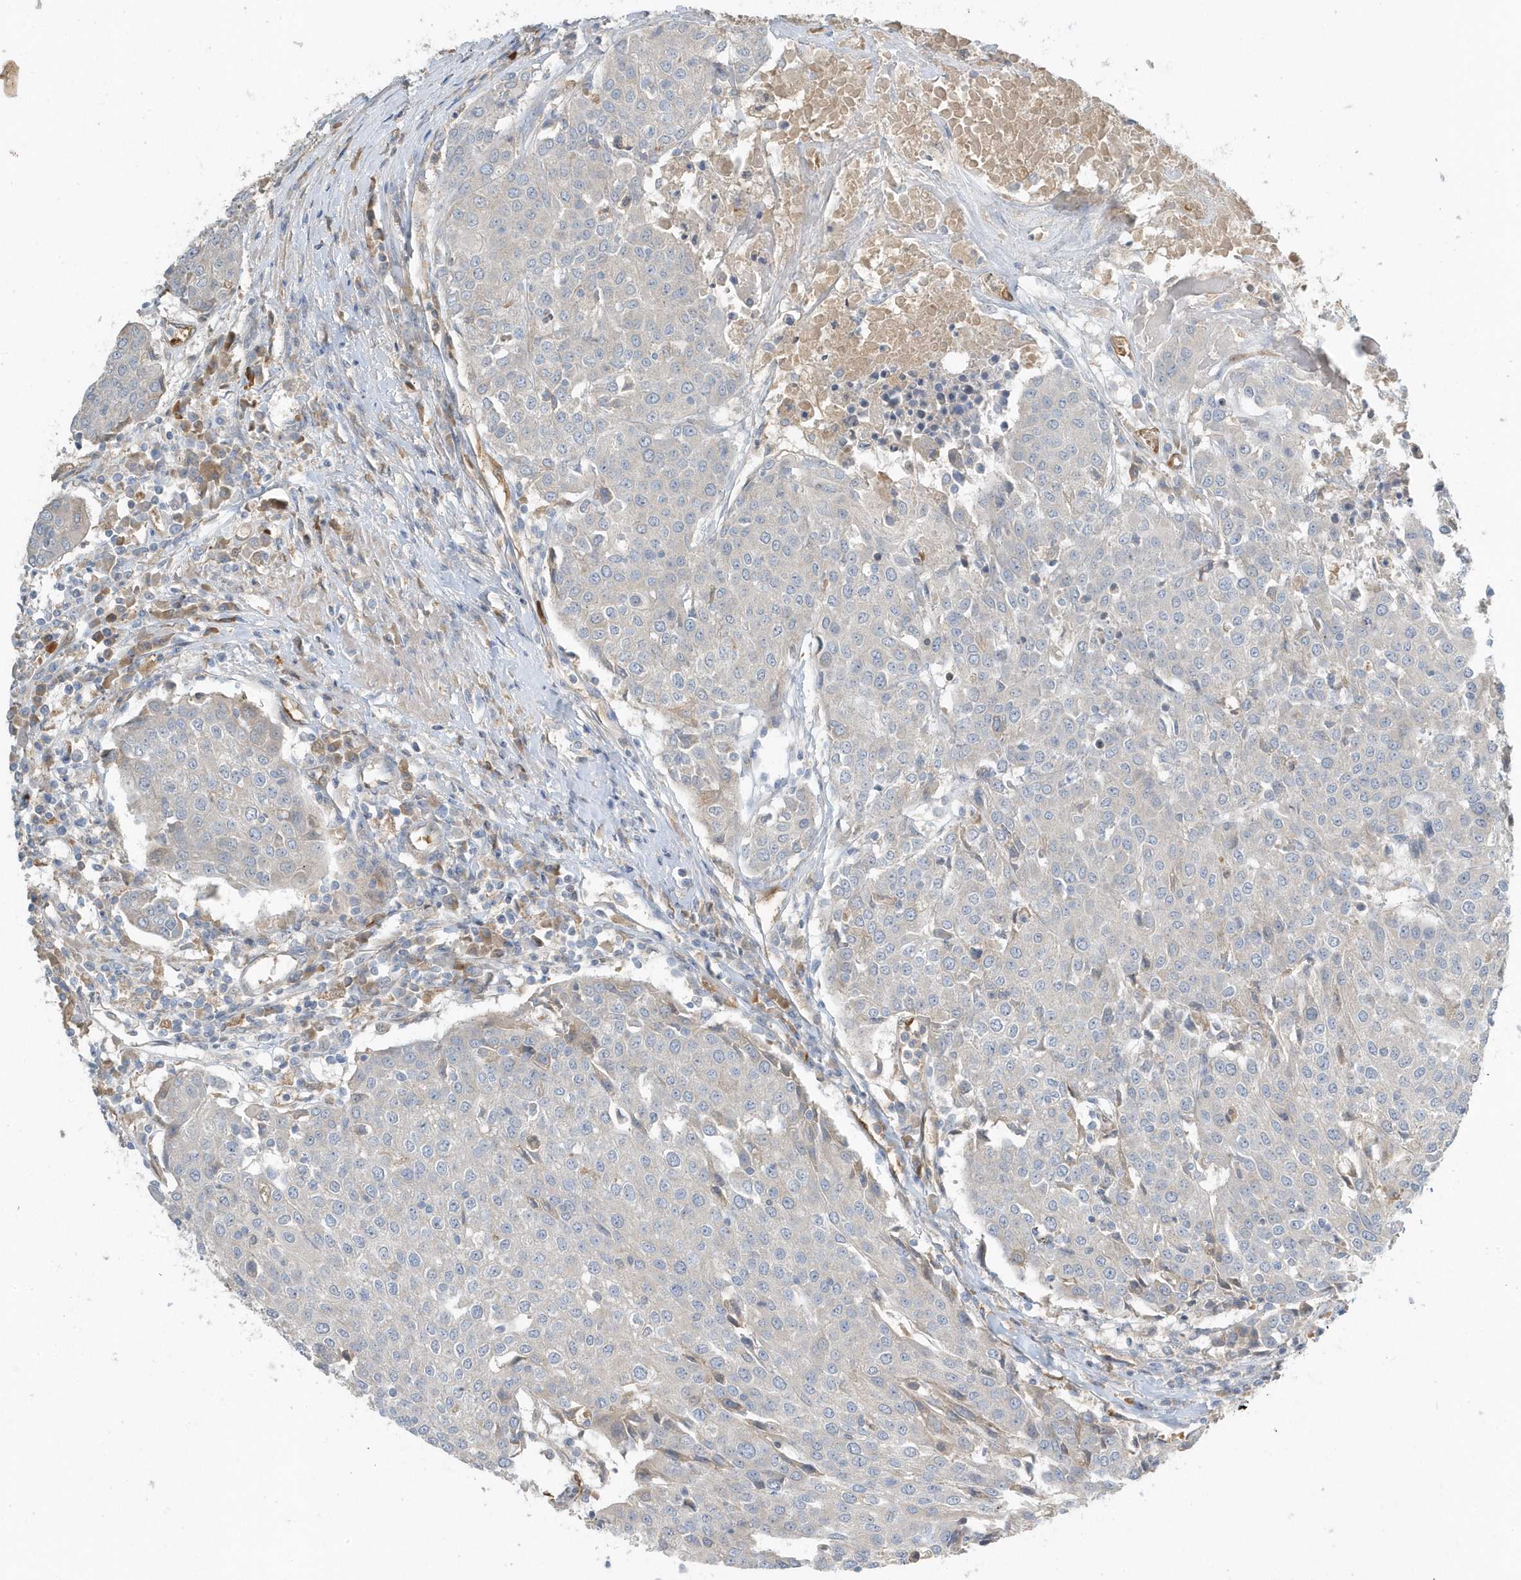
{"staining": {"intensity": "negative", "quantity": "none", "location": "none"}, "tissue": "urothelial cancer", "cell_type": "Tumor cells", "image_type": "cancer", "snomed": [{"axis": "morphology", "description": "Urothelial carcinoma, High grade"}, {"axis": "topography", "description": "Urinary bladder"}], "caption": "High power microscopy histopathology image of an immunohistochemistry histopathology image of high-grade urothelial carcinoma, revealing no significant positivity in tumor cells.", "gene": "USP53", "patient": {"sex": "female", "age": 85}}